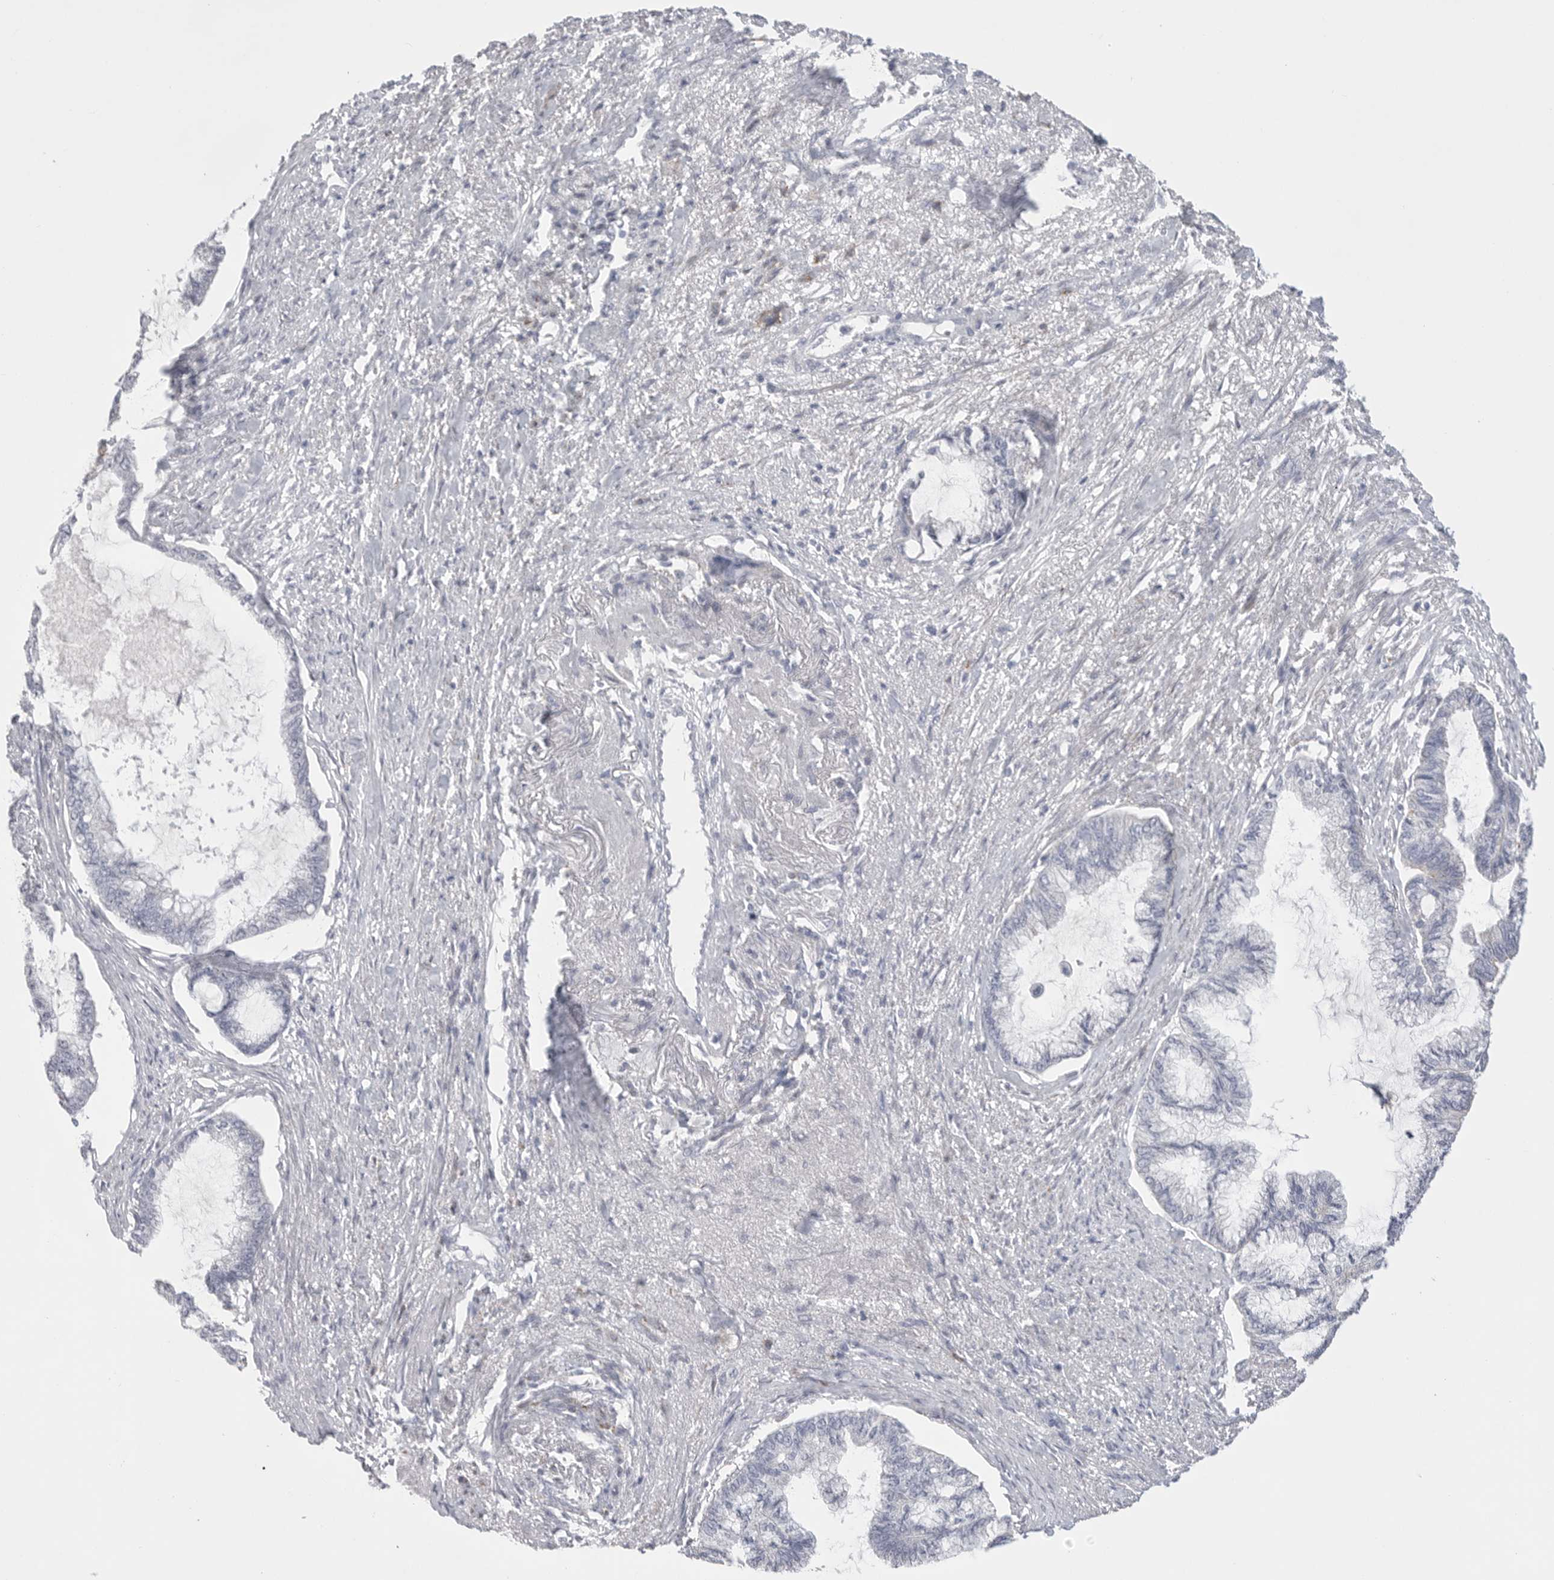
{"staining": {"intensity": "negative", "quantity": "none", "location": "none"}, "tissue": "endometrial cancer", "cell_type": "Tumor cells", "image_type": "cancer", "snomed": [{"axis": "morphology", "description": "Adenocarcinoma, NOS"}, {"axis": "topography", "description": "Endometrium"}], "caption": "This histopathology image is of endometrial adenocarcinoma stained with immunohistochemistry (IHC) to label a protein in brown with the nuclei are counter-stained blue. There is no positivity in tumor cells.", "gene": "ELP3", "patient": {"sex": "female", "age": 86}}